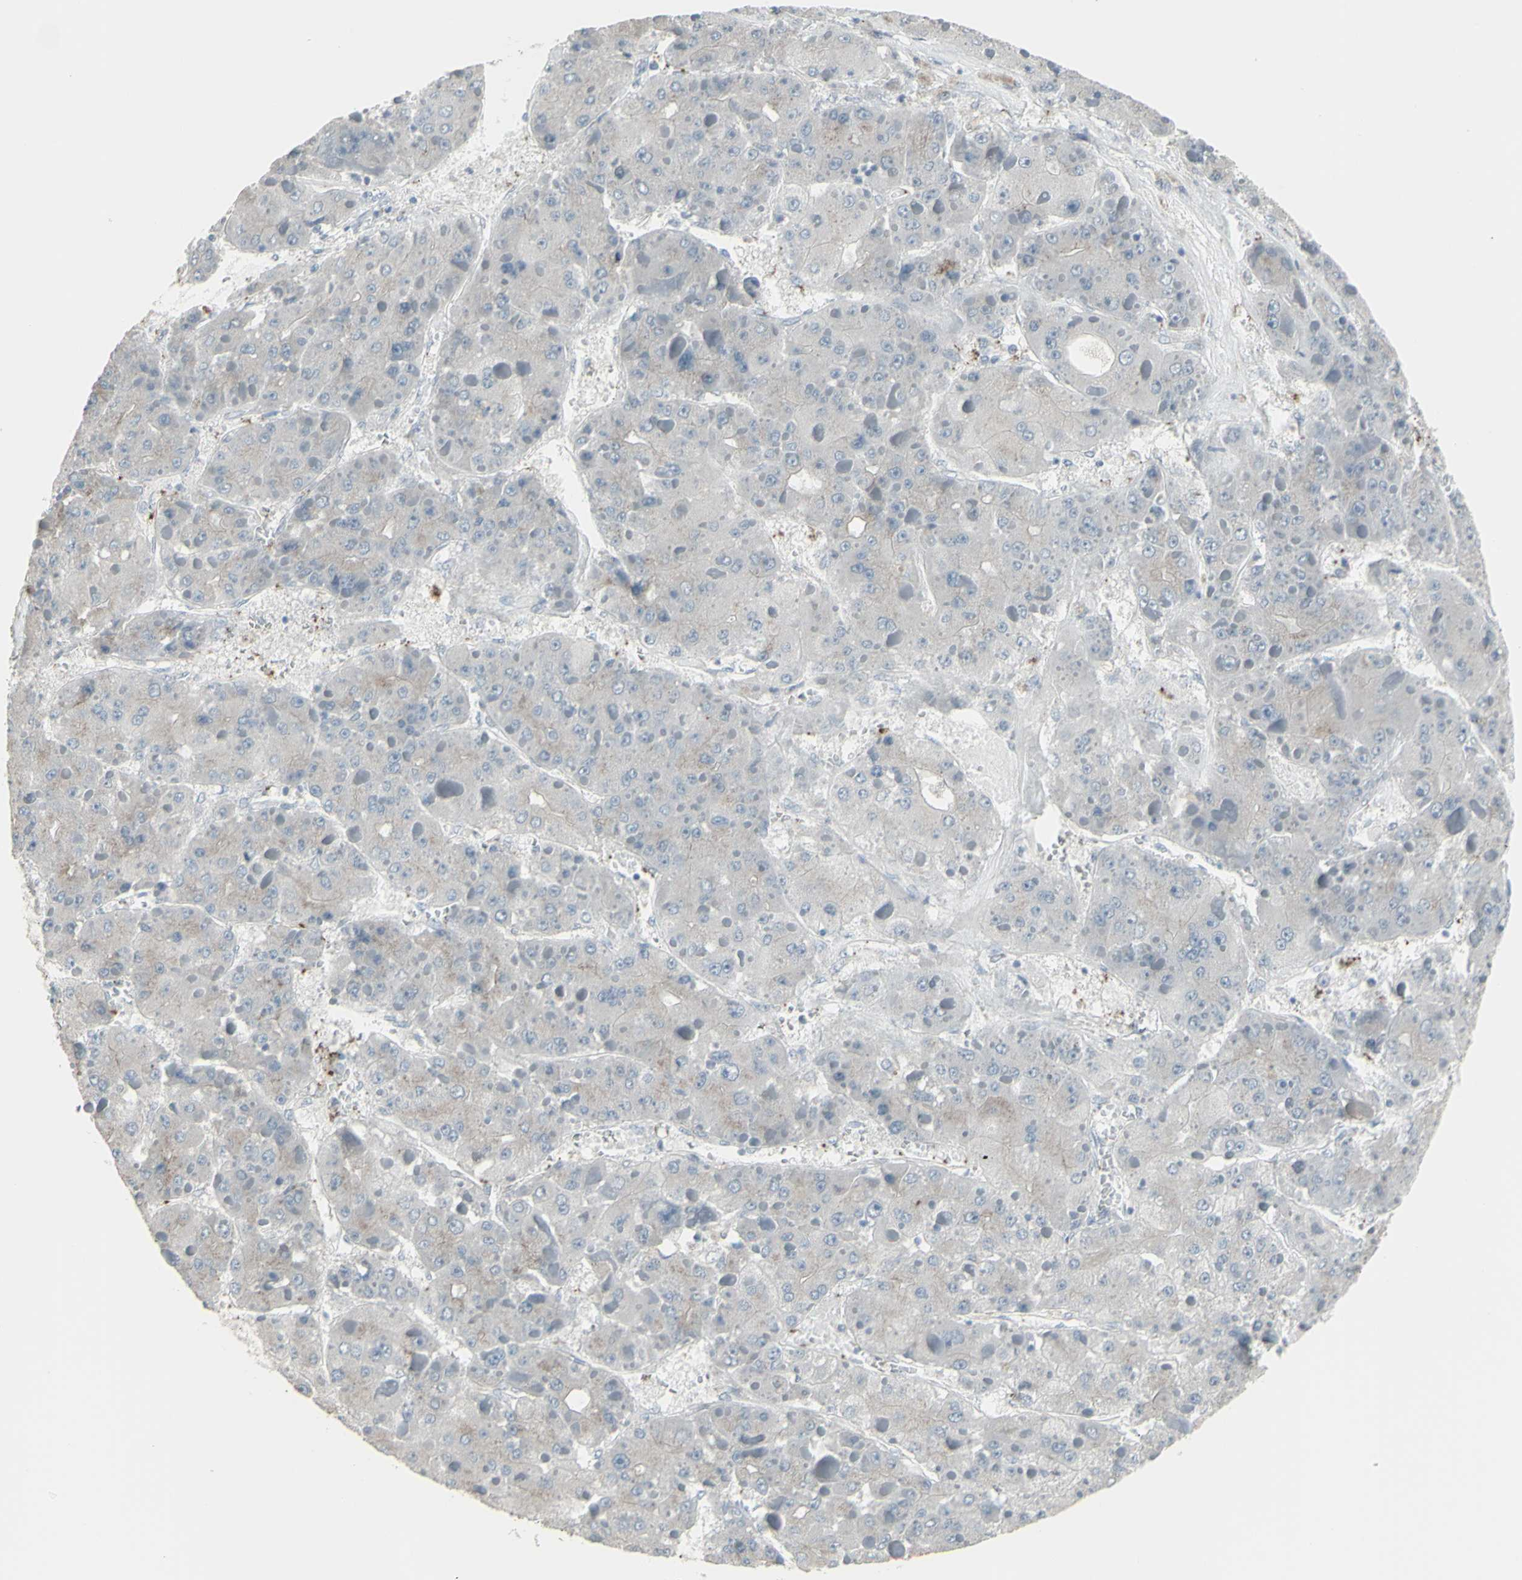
{"staining": {"intensity": "weak", "quantity": "<25%", "location": "cytoplasmic/membranous"}, "tissue": "liver cancer", "cell_type": "Tumor cells", "image_type": "cancer", "snomed": [{"axis": "morphology", "description": "Carcinoma, Hepatocellular, NOS"}, {"axis": "topography", "description": "Liver"}], "caption": "This histopathology image is of liver cancer stained with IHC to label a protein in brown with the nuclei are counter-stained blue. There is no expression in tumor cells.", "gene": "CD79B", "patient": {"sex": "female", "age": 73}}